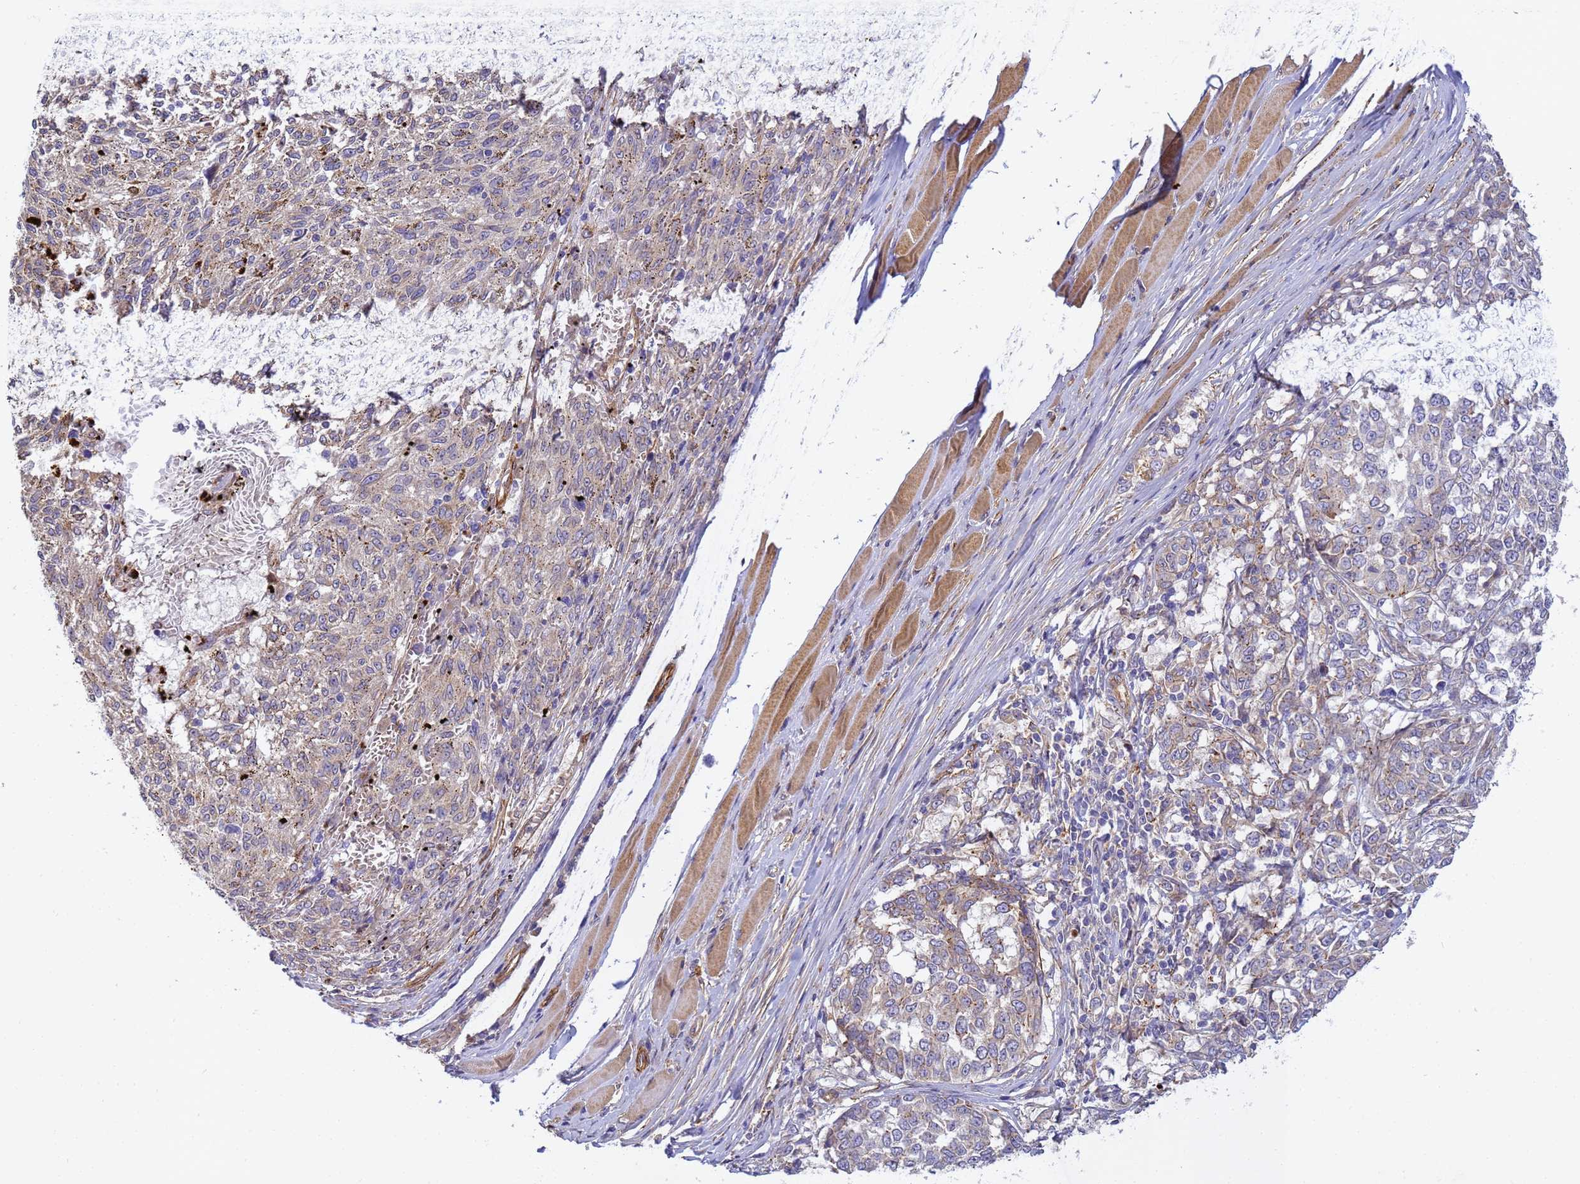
{"staining": {"intensity": "weak", "quantity": "<25%", "location": "cytoplasmic/membranous"}, "tissue": "melanoma", "cell_type": "Tumor cells", "image_type": "cancer", "snomed": [{"axis": "morphology", "description": "Malignant melanoma, NOS"}, {"axis": "topography", "description": "Skin"}], "caption": "Immunohistochemistry (IHC) image of neoplastic tissue: melanoma stained with DAB shows no significant protein positivity in tumor cells. Brightfield microscopy of IHC stained with DAB (3,3'-diaminobenzidine) (brown) and hematoxylin (blue), captured at high magnification.", "gene": "RALGAPA2", "patient": {"sex": "female", "age": 72}}